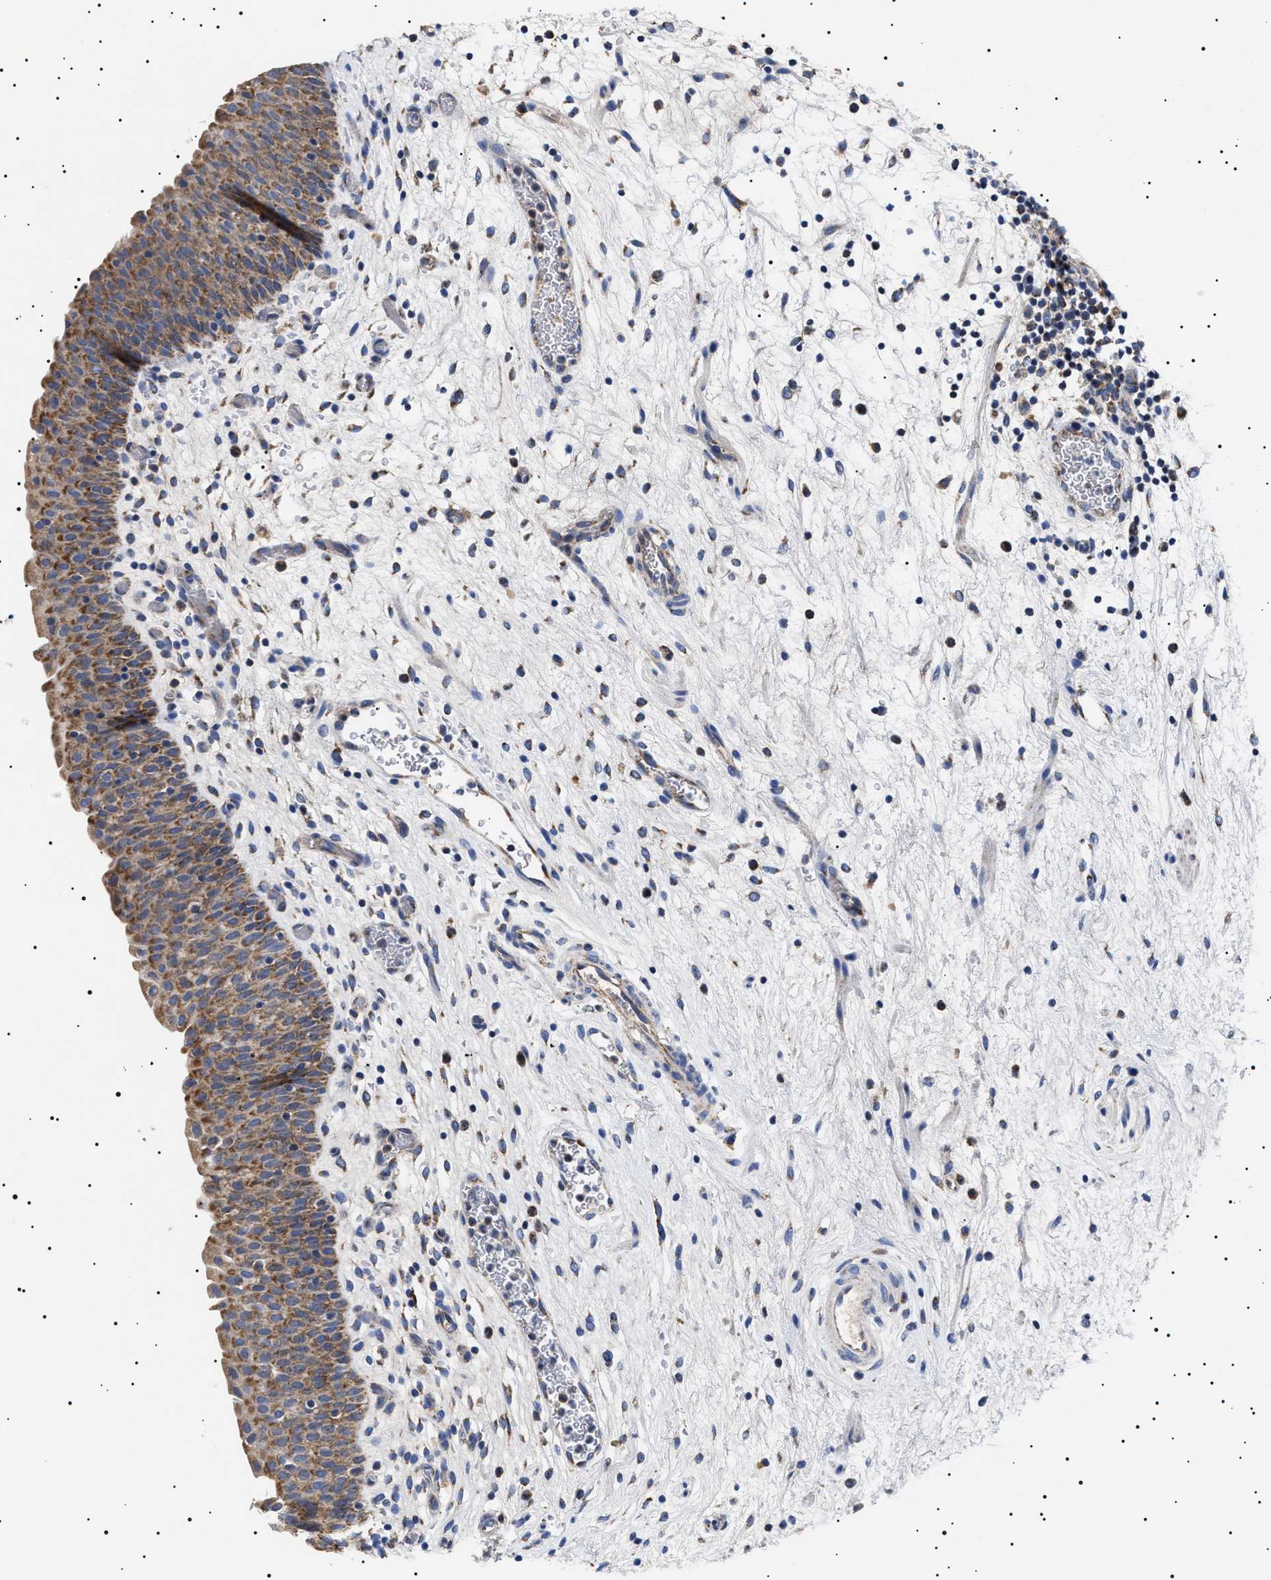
{"staining": {"intensity": "moderate", "quantity": ">75%", "location": "cytoplasmic/membranous"}, "tissue": "urinary bladder", "cell_type": "Urothelial cells", "image_type": "normal", "snomed": [{"axis": "morphology", "description": "Normal tissue, NOS"}, {"axis": "topography", "description": "Urinary bladder"}], "caption": "This micrograph shows immunohistochemistry staining of benign human urinary bladder, with medium moderate cytoplasmic/membranous positivity in approximately >75% of urothelial cells.", "gene": "CHRDL2", "patient": {"sex": "male", "age": 37}}